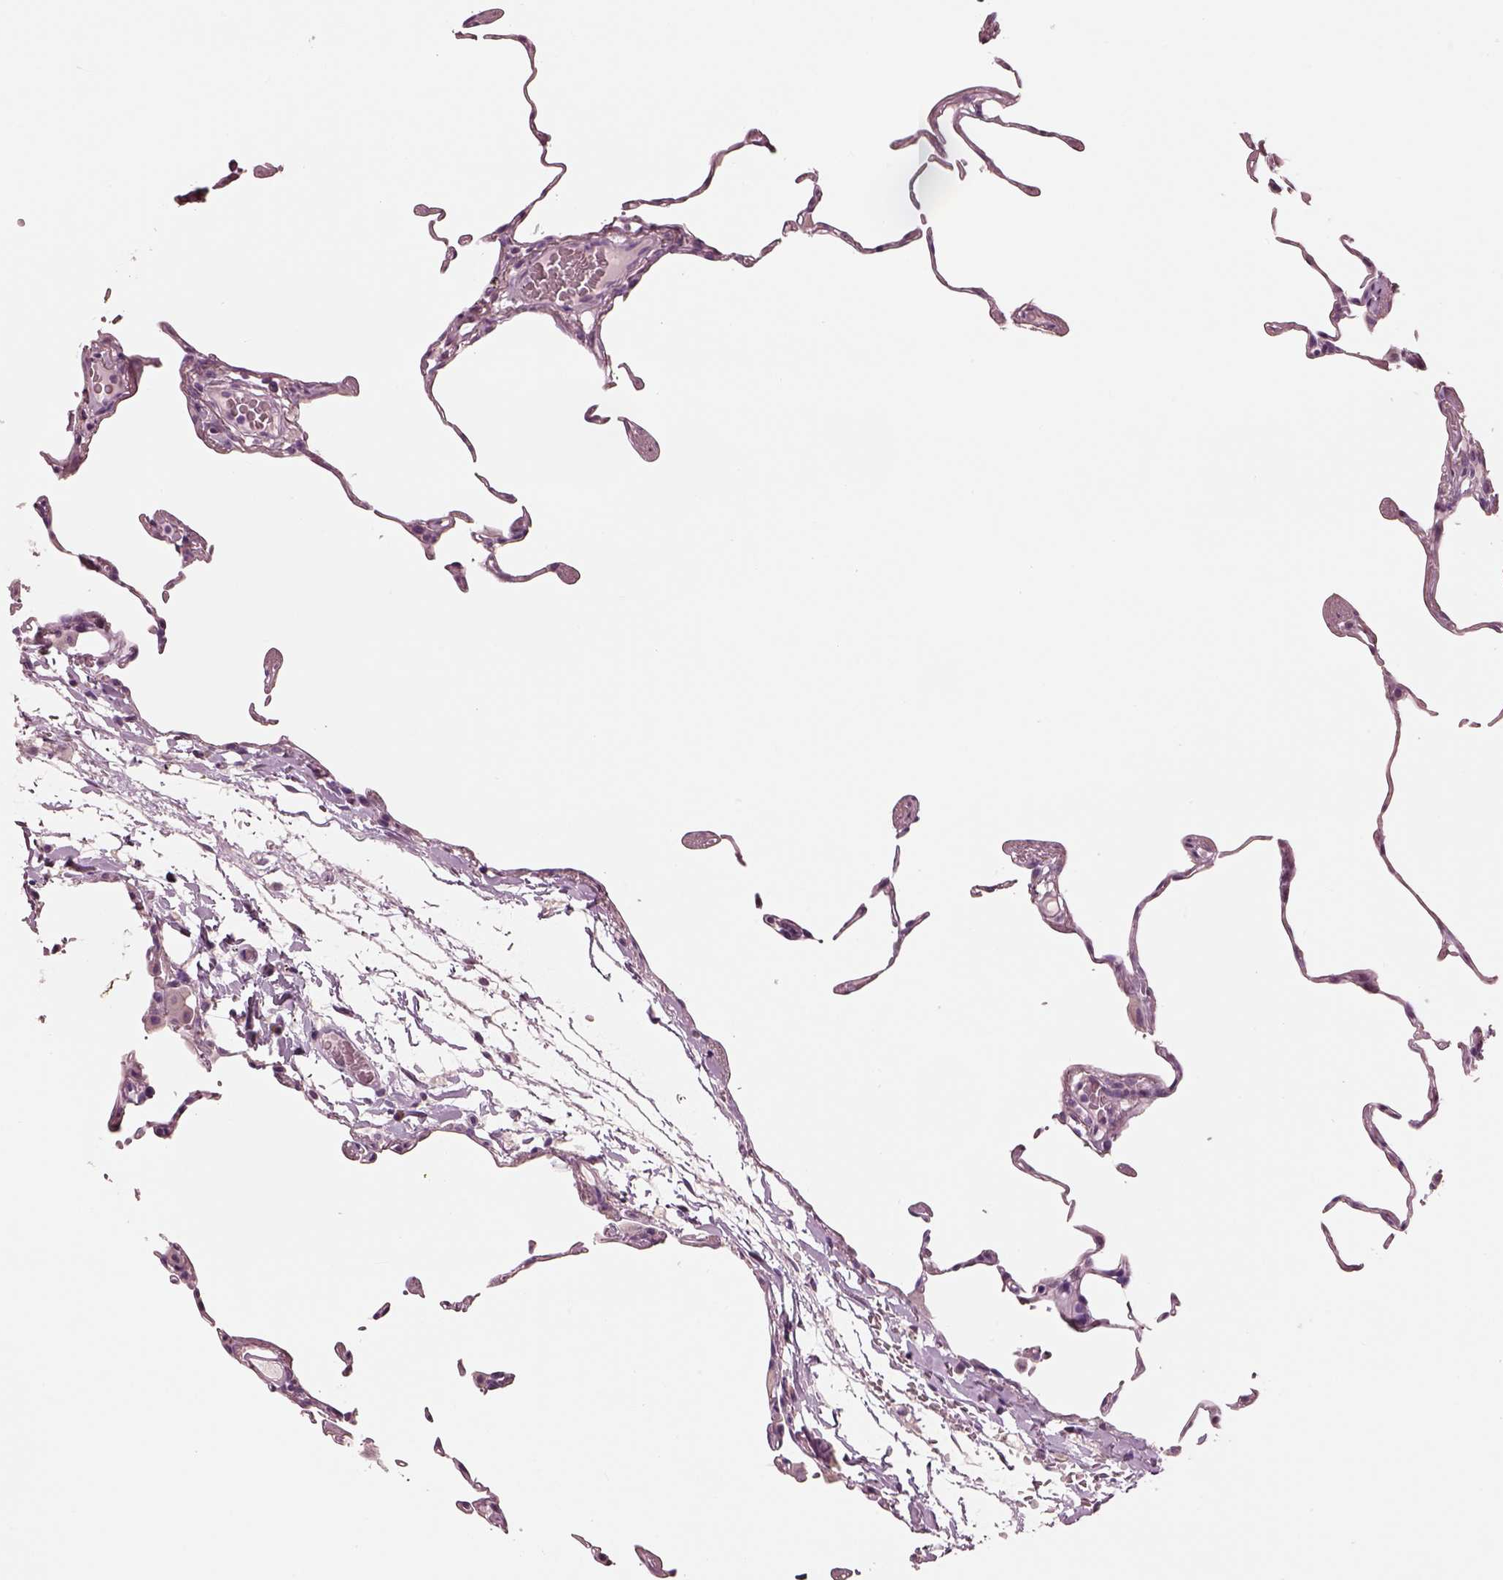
{"staining": {"intensity": "negative", "quantity": "none", "location": "none"}, "tissue": "lung", "cell_type": "Alveolar cells", "image_type": "normal", "snomed": [{"axis": "morphology", "description": "Normal tissue, NOS"}, {"axis": "topography", "description": "Lung"}], "caption": "Alveolar cells are negative for brown protein staining in benign lung. (Immunohistochemistry (ihc), brightfield microscopy, high magnification).", "gene": "ELSPBP1", "patient": {"sex": "female", "age": 57}}